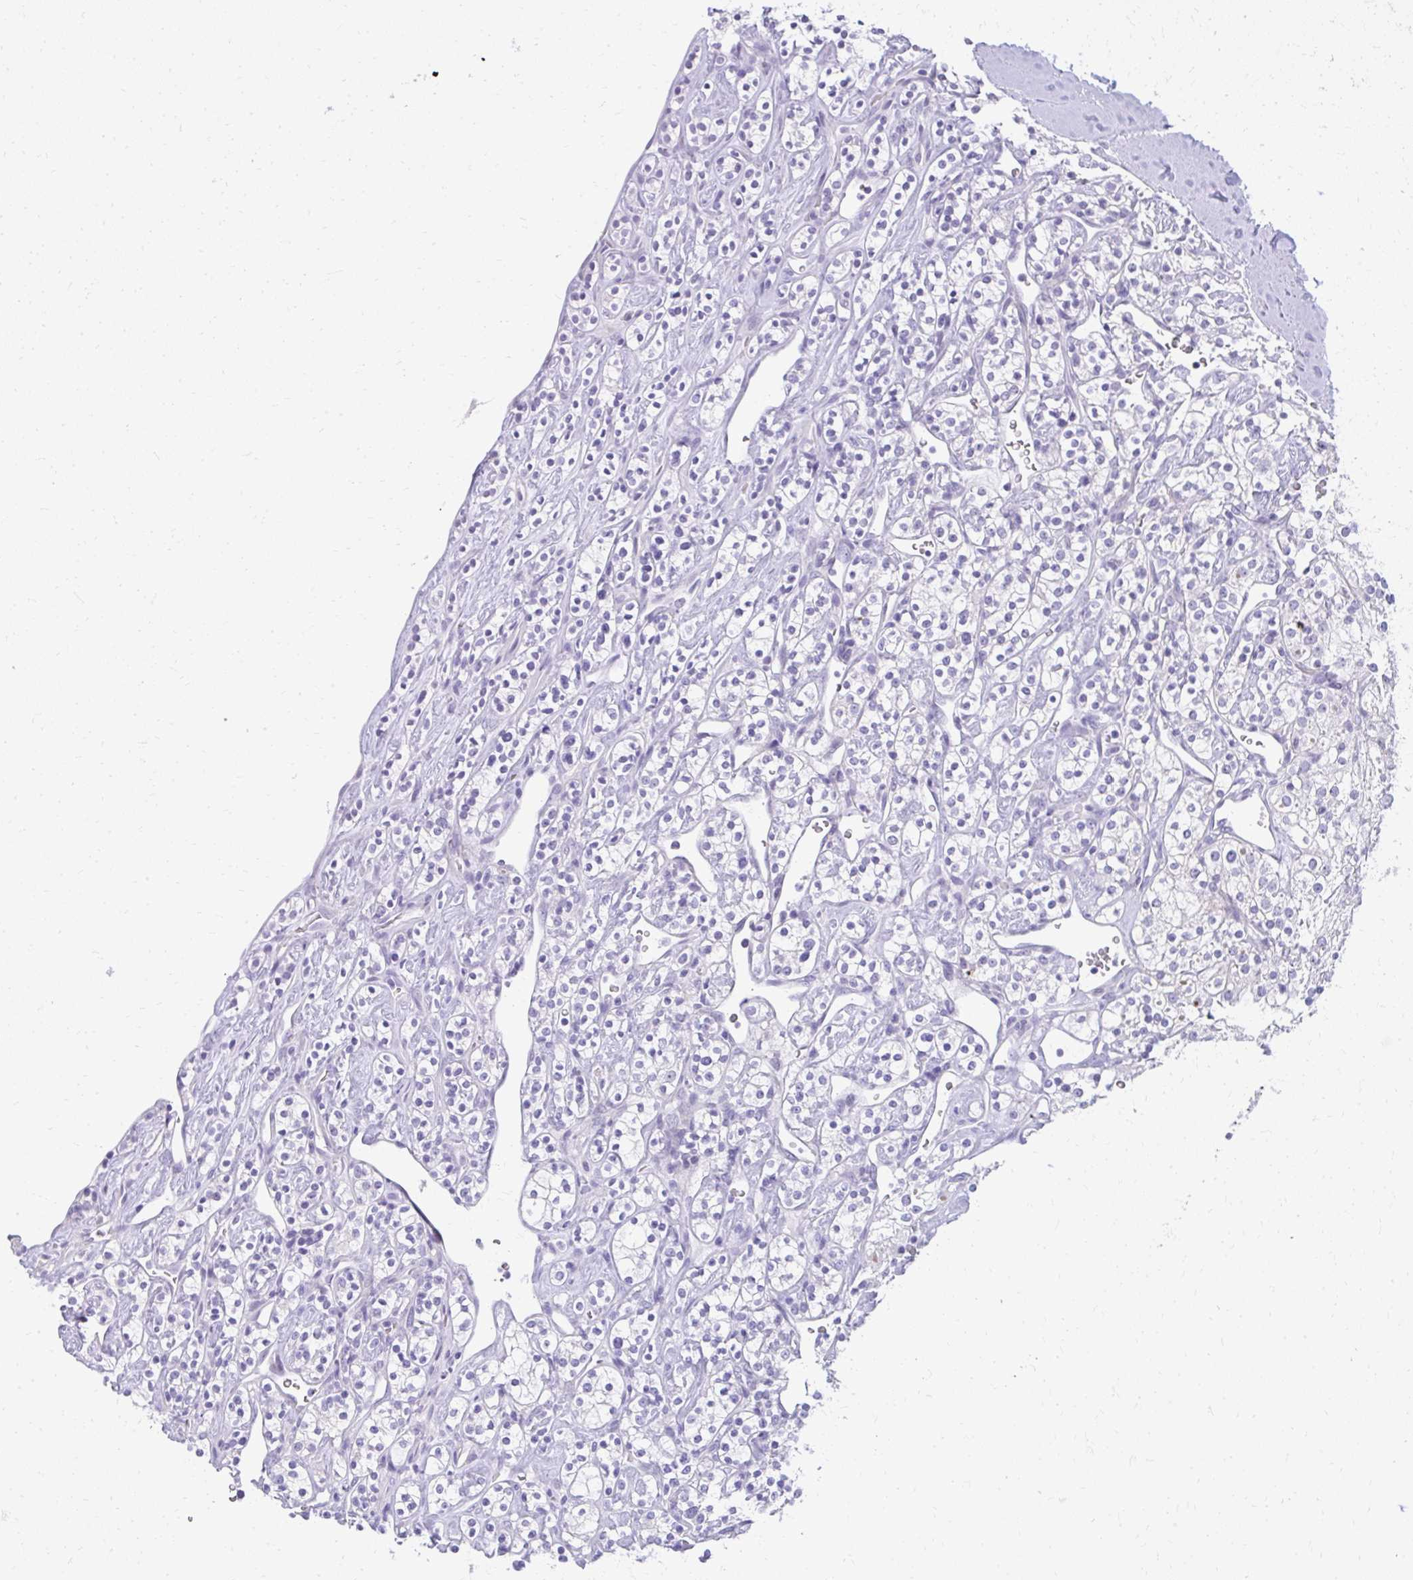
{"staining": {"intensity": "negative", "quantity": "none", "location": "none"}, "tissue": "renal cancer", "cell_type": "Tumor cells", "image_type": "cancer", "snomed": [{"axis": "morphology", "description": "Adenocarcinoma, NOS"}, {"axis": "topography", "description": "Kidney"}], "caption": "Micrograph shows no significant protein staining in tumor cells of renal adenocarcinoma. (Brightfield microscopy of DAB (3,3'-diaminobenzidine) immunohistochemistry (IHC) at high magnification).", "gene": "PRAP1", "patient": {"sex": "male", "age": 77}}